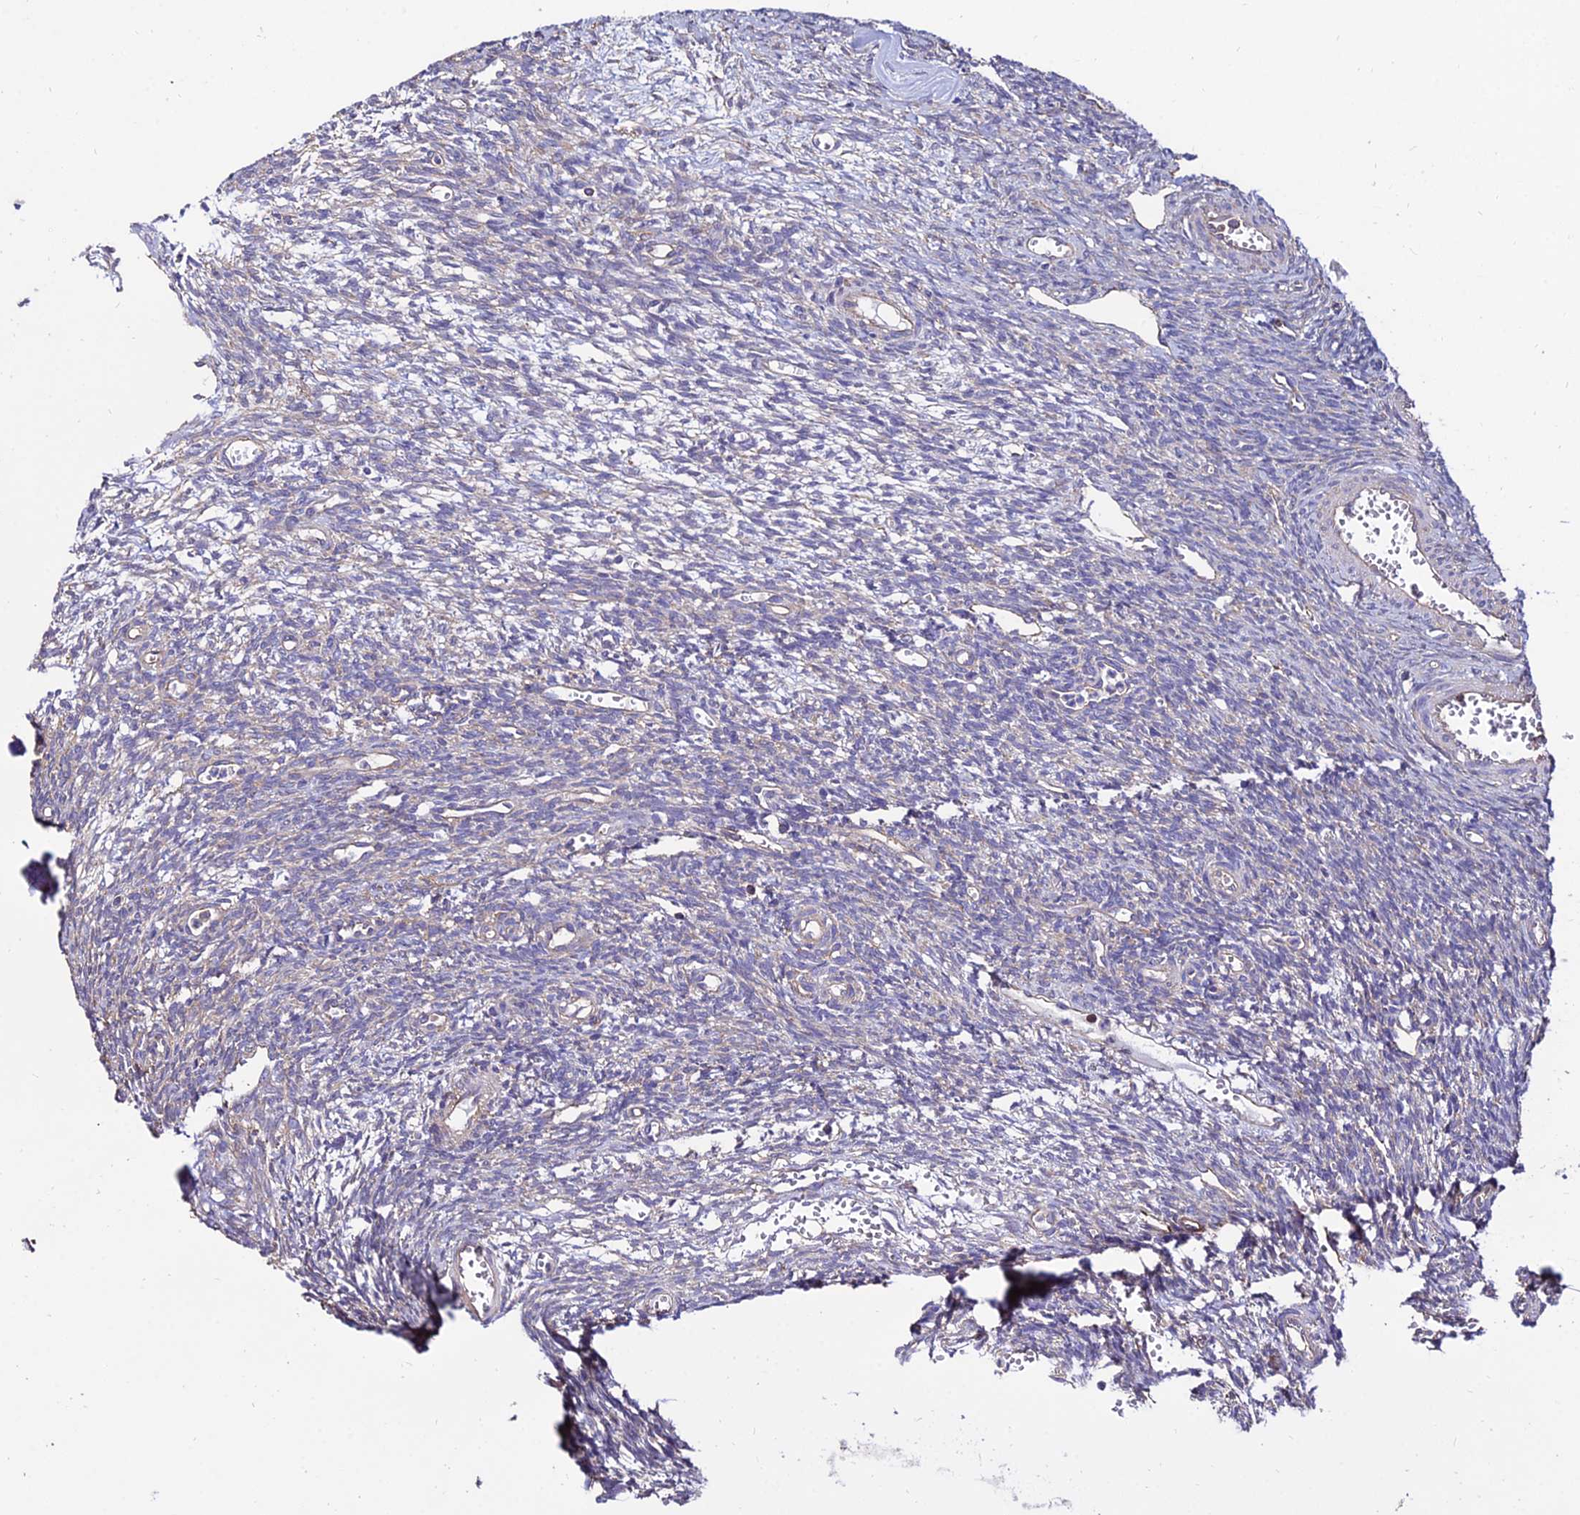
{"staining": {"intensity": "weak", "quantity": "<25%", "location": "cytoplasmic/membranous"}, "tissue": "ovary", "cell_type": "Ovarian stroma cells", "image_type": "normal", "snomed": [{"axis": "morphology", "description": "Normal tissue, NOS"}, {"axis": "topography", "description": "Ovary"}], "caption": "Immunohistochemistry (IHC) of unremarkable ovary exhibits no expression in ovarian stroma cells. (DAB (3,3'-diaminobenzidine) immunohistochemistry visualized using brightfield microscopy, high magnification).", "gene": "CALM1", "patient": {"sex": "female", "age": 39}}